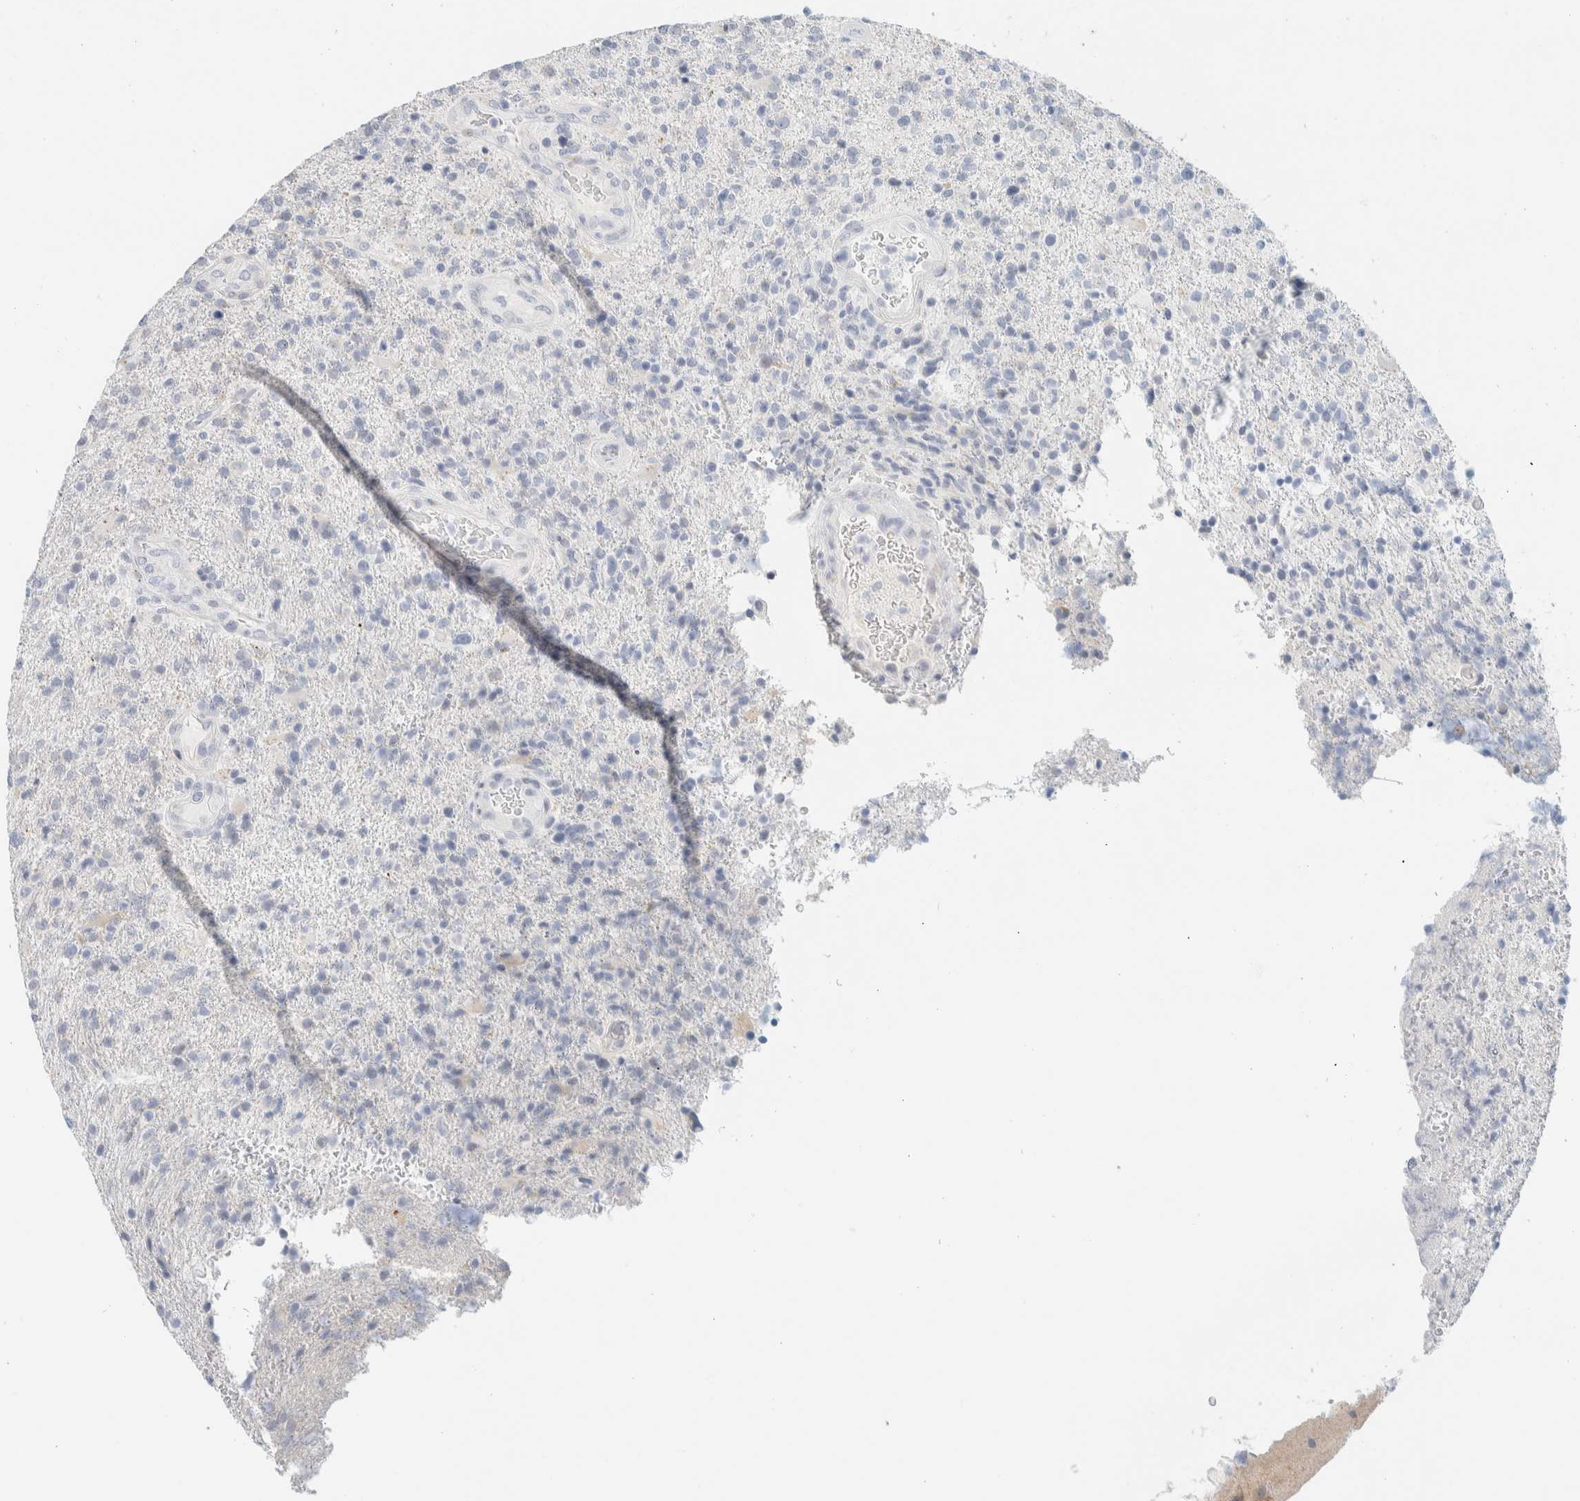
{"staining": {"intensity": "negative", "quantity": "none", "location": "none"}, "tissue": "glioma", "cell_type": "Tumor cells", "image_type": "cancer", "snomed": [{"axis": "morphology", "description": "Glioma, malignant, High grade"}, {"axis": "topography", "description": "Brain"}], "caption": "Immunohistochemical staining of human high-grade glioma (malignant) exhibits no significant staining in tumor cells.", "gene": "SPNS3", "patient": {"sex": "male", "age": 72}}